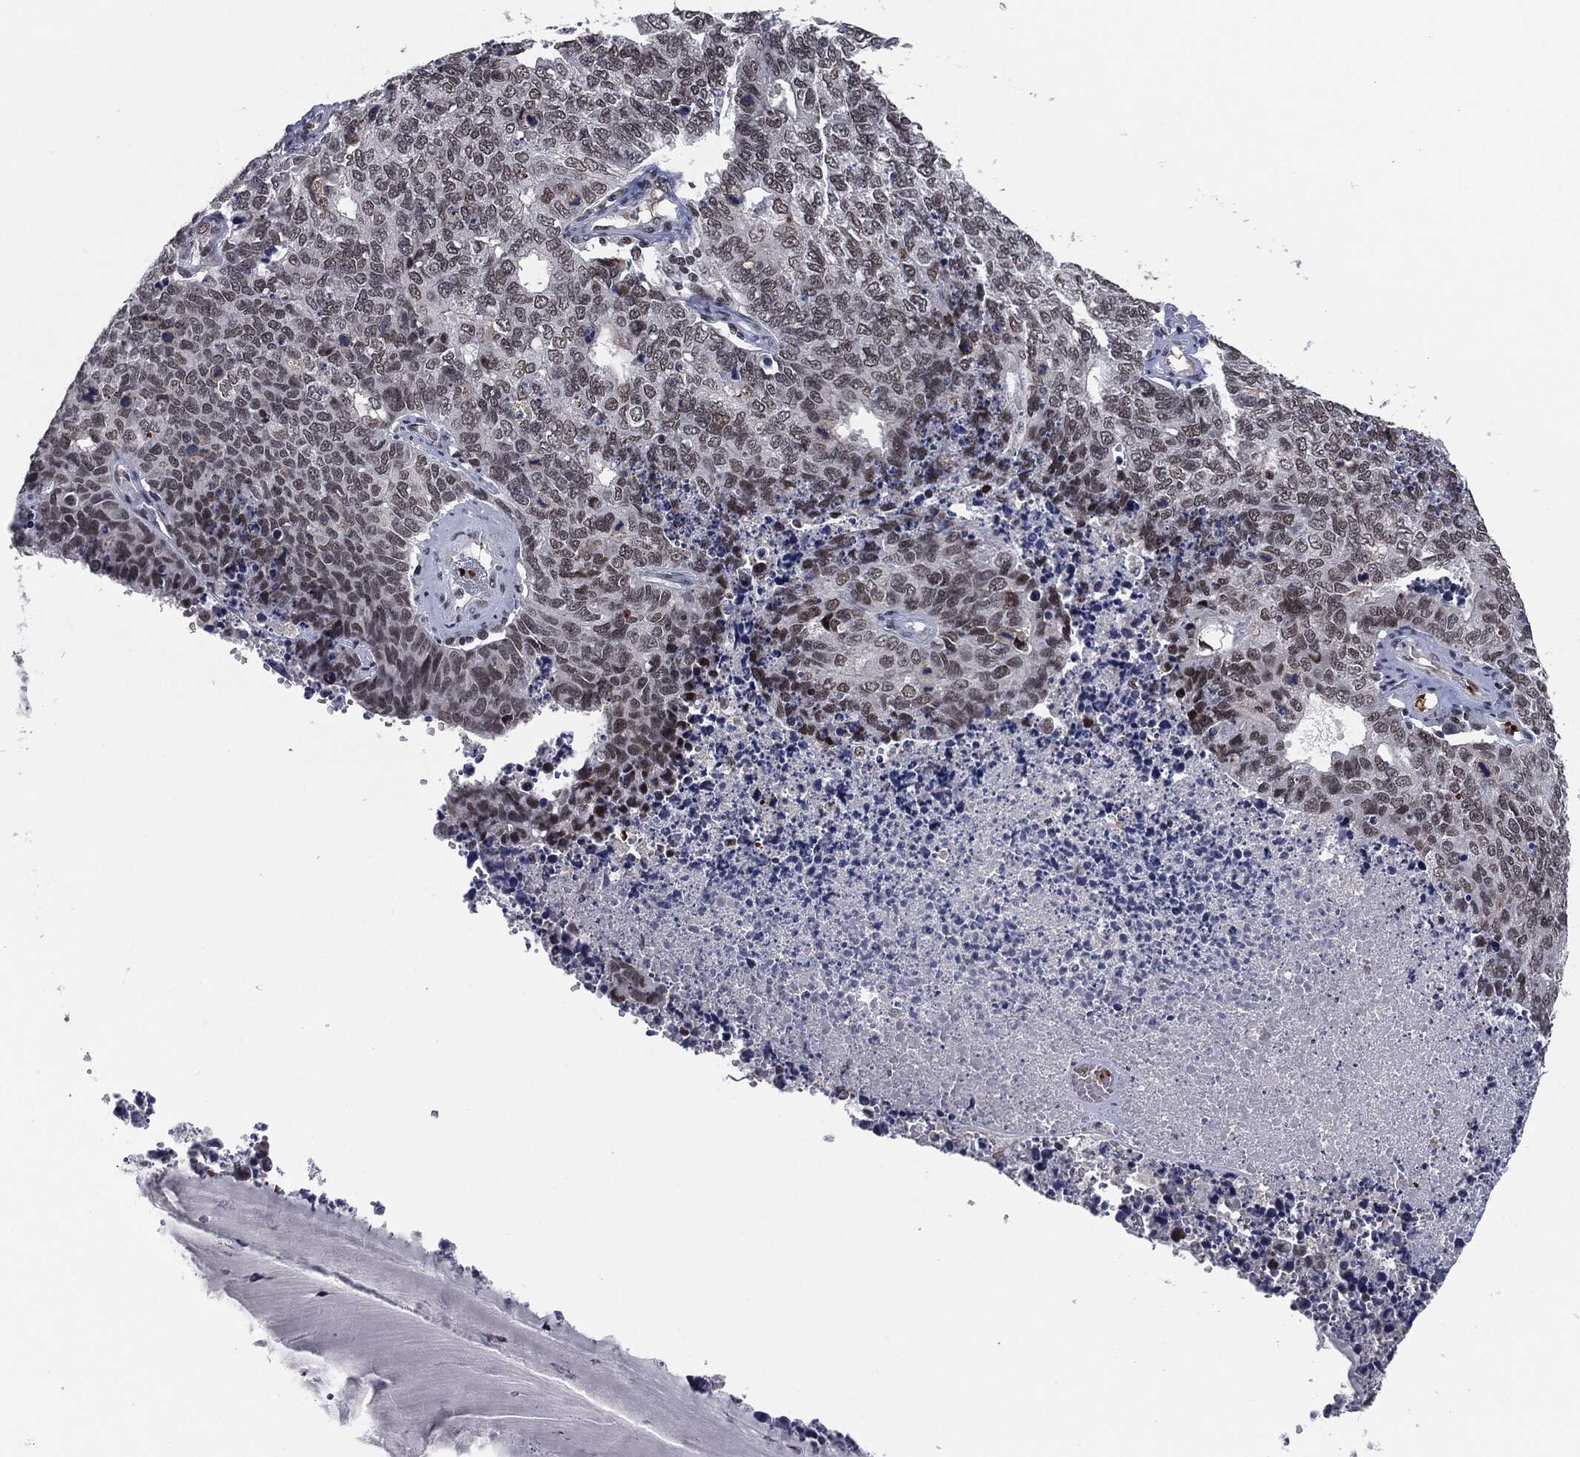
{"staining": {"intensity": "weak", "quantity": "25%-75%", "location": "nuclear"}, "tissue": "cervical cancer", "cell_type": "Tumor cells", "image_type": "cancer", "snomed": [{"axis": "morphology", "description": "Squamous cell carcinoma, NOS"}, {"axis": "topography", "description": "Cervix"}], "caption": "Cervical squamous cell carcinoma was stained to show a protein in brown. There is low levels of weak nuclear expression in about 25%-75% of tumor cells.", "gene": "ANXA1", "patient": {"sex": "female", "age": 63}}